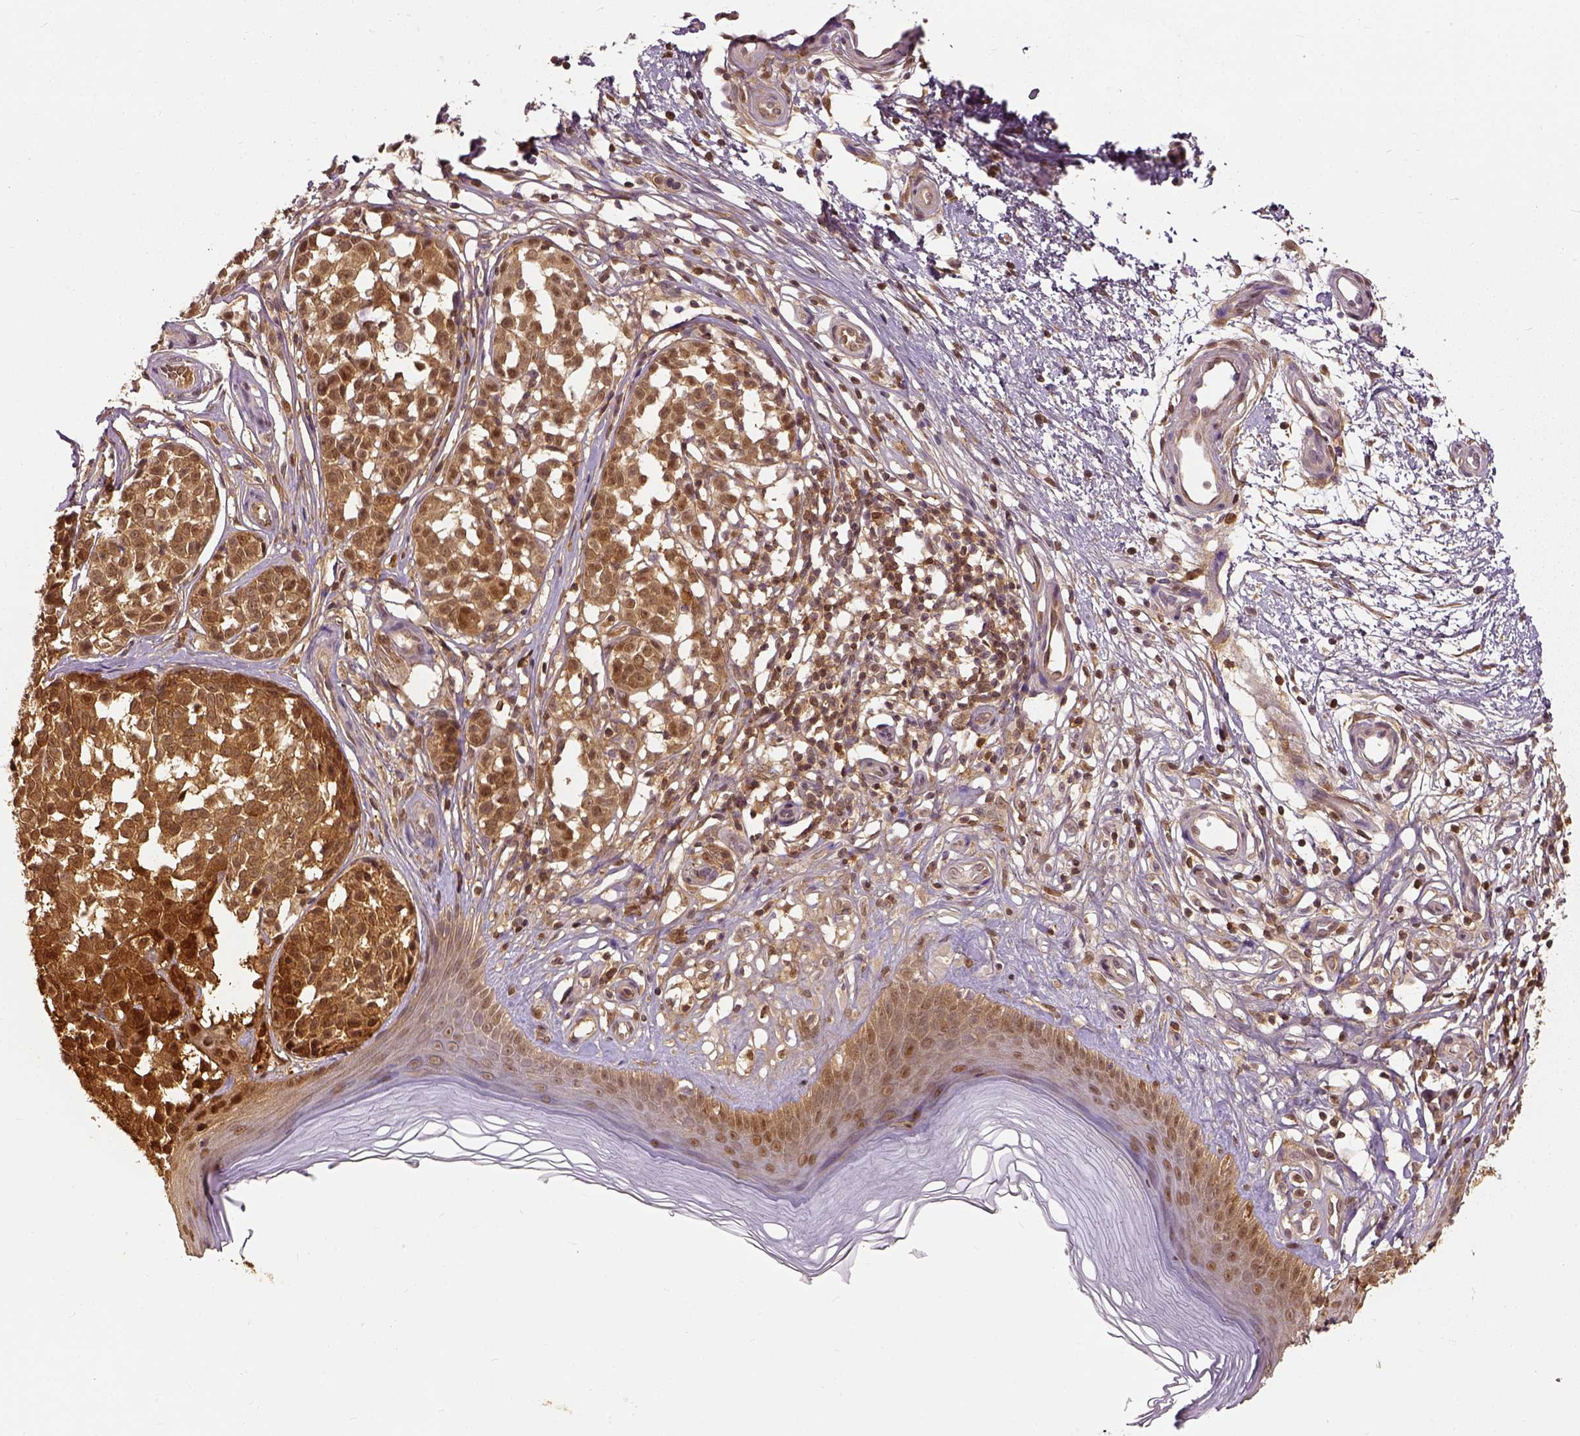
{"staining": {"intensity": "strong", "quantity": ">75%", "location": "cytoplasmic/membranous,nuclear"}, "tissue": "melanoma", "cell_type": "Tumor cells", "image_type": "cancer", "snomed": [{"axis": "morphology", "description": "Malignant melanoma, NOS"}, {"axis": "topography", "description": "Skin"}], "caption": "Melanoma tissue displays strong cytoplasmic/membranous and nuclear expression in approximately >75% of tumor cells (Stains: DAB (3,3'-diaminobenzidine) in brown, nuclei in blue, Microscopy: brightfield microscopy at high magnification).", "gene": "GPI", "patient": {"sex": "female", "age": 90}}